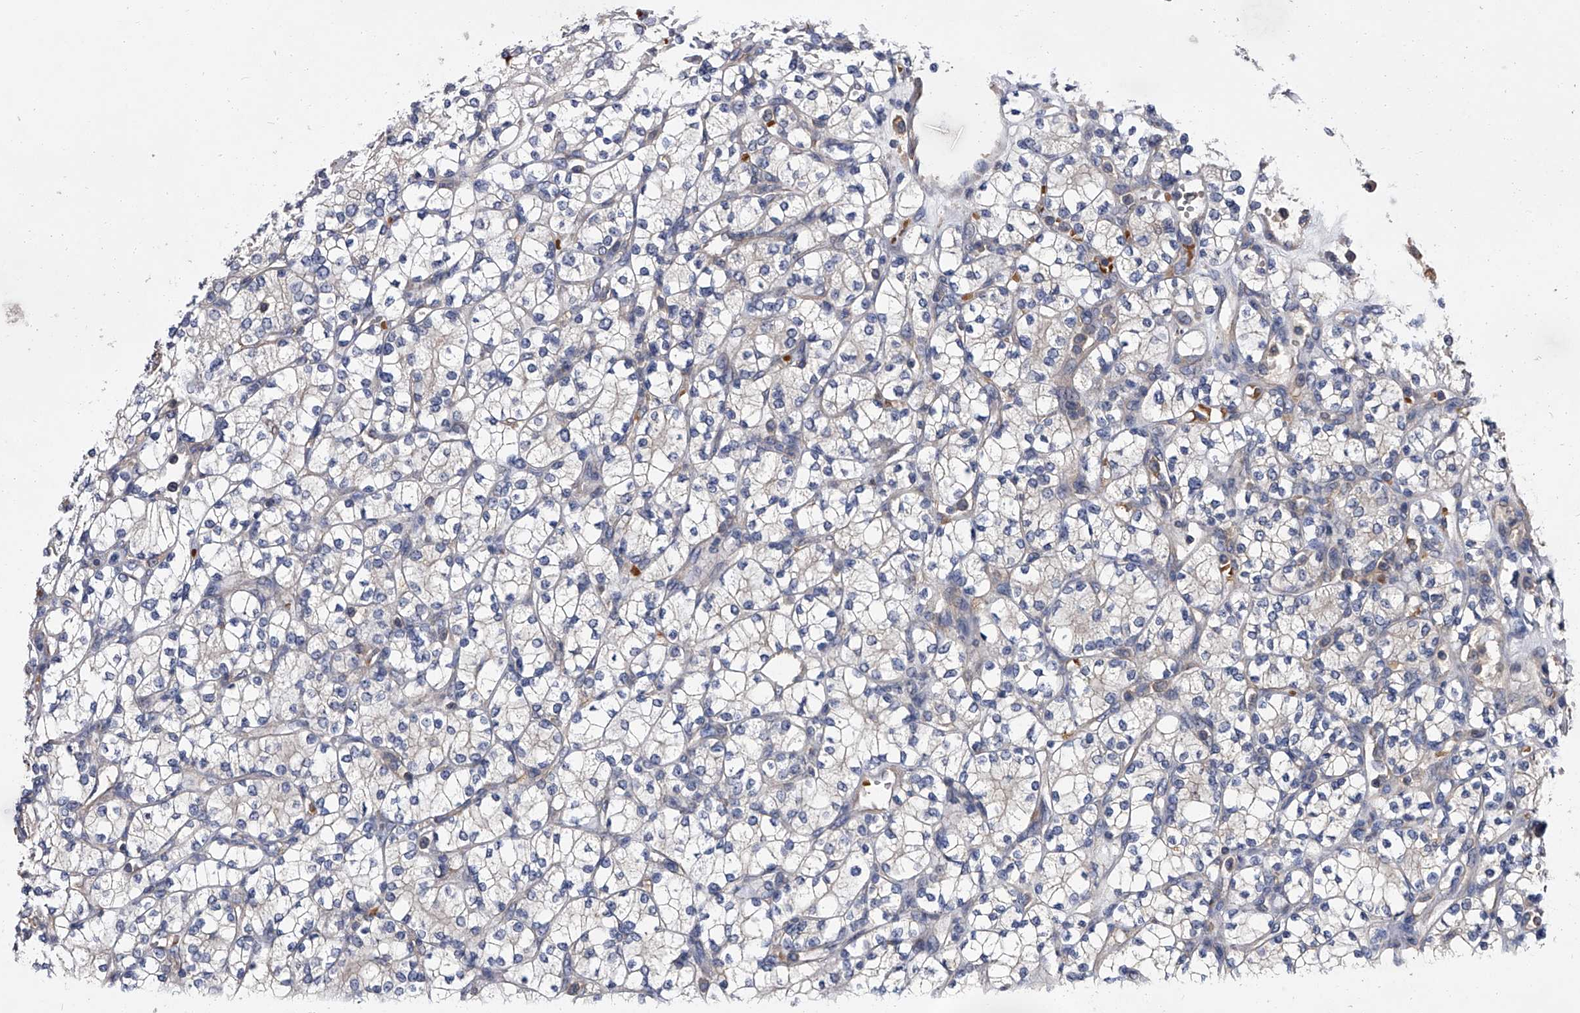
{"staining": {"intensity": "negative", "quantity": "none", "location": "none"}, "tissue": "renal cancer", "cell_type": "Tumor cells", "image_type": "cancer", "snomed": [{"axis": "morphology", "description": "Adenocarcinoma, NOS"}, {"axis": "topography", "description": "Kidney"}], "caption": "IHC image of human renal adenocarcinoma stained for a protein (brown), which displays no staining in tumor cells. The staining was performed using DAB (3,3'-diaminobenzidine) to visualize the protein expression in brown, while the nuclei were stained in blue with hematoxylin (Magnification: 20x).", "gene": "STK36", "patient": {"sex": "male", "age": 77}}